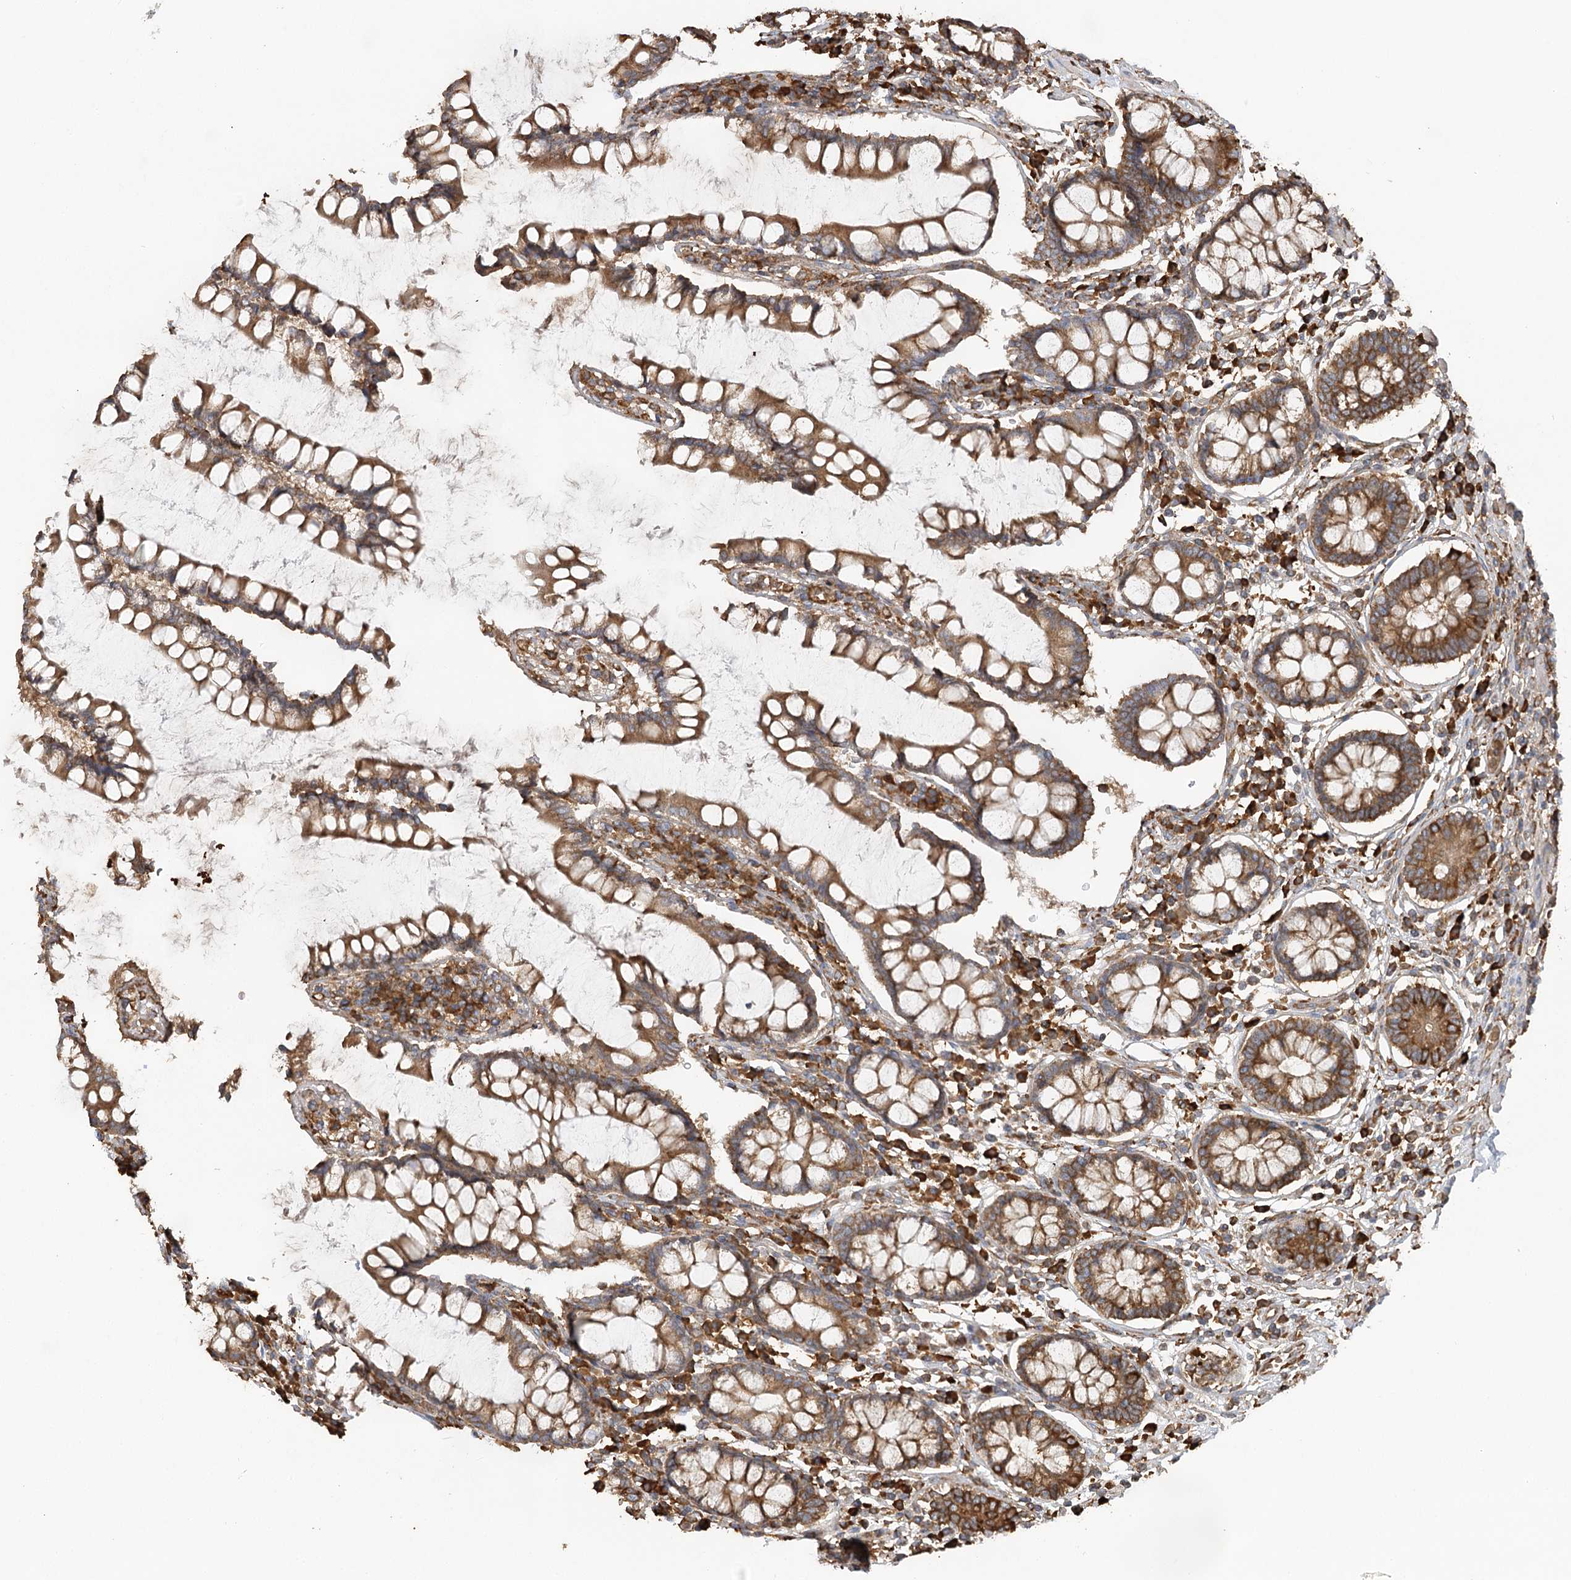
{"staining": {"intensity": "moderate", "quantity": ">75%", "location": "cytoplasmic/membranous"}, "tissue": "colon", "cell_type": "Endothelial cells", "image_type": "normal", "snomed": [{"axis": "morphology", "description": "Normal tissue, NOS"}, {"axis": "topography", "description": "Colon"}], "caption": "IHC staining of benign colon, which exhibits medium levels of moderate cytoplasmic/membranous positivity in approximately >75% of endothelial cells indicating moderate cytoplasmic/membranous protein positivity. The staining was performed using DAB (brown) for protein detection and nuclei were counterstained in hematoxylin (blue).", "gene": "ACAP2", "patient": {"sex": "female", "age": 79}}